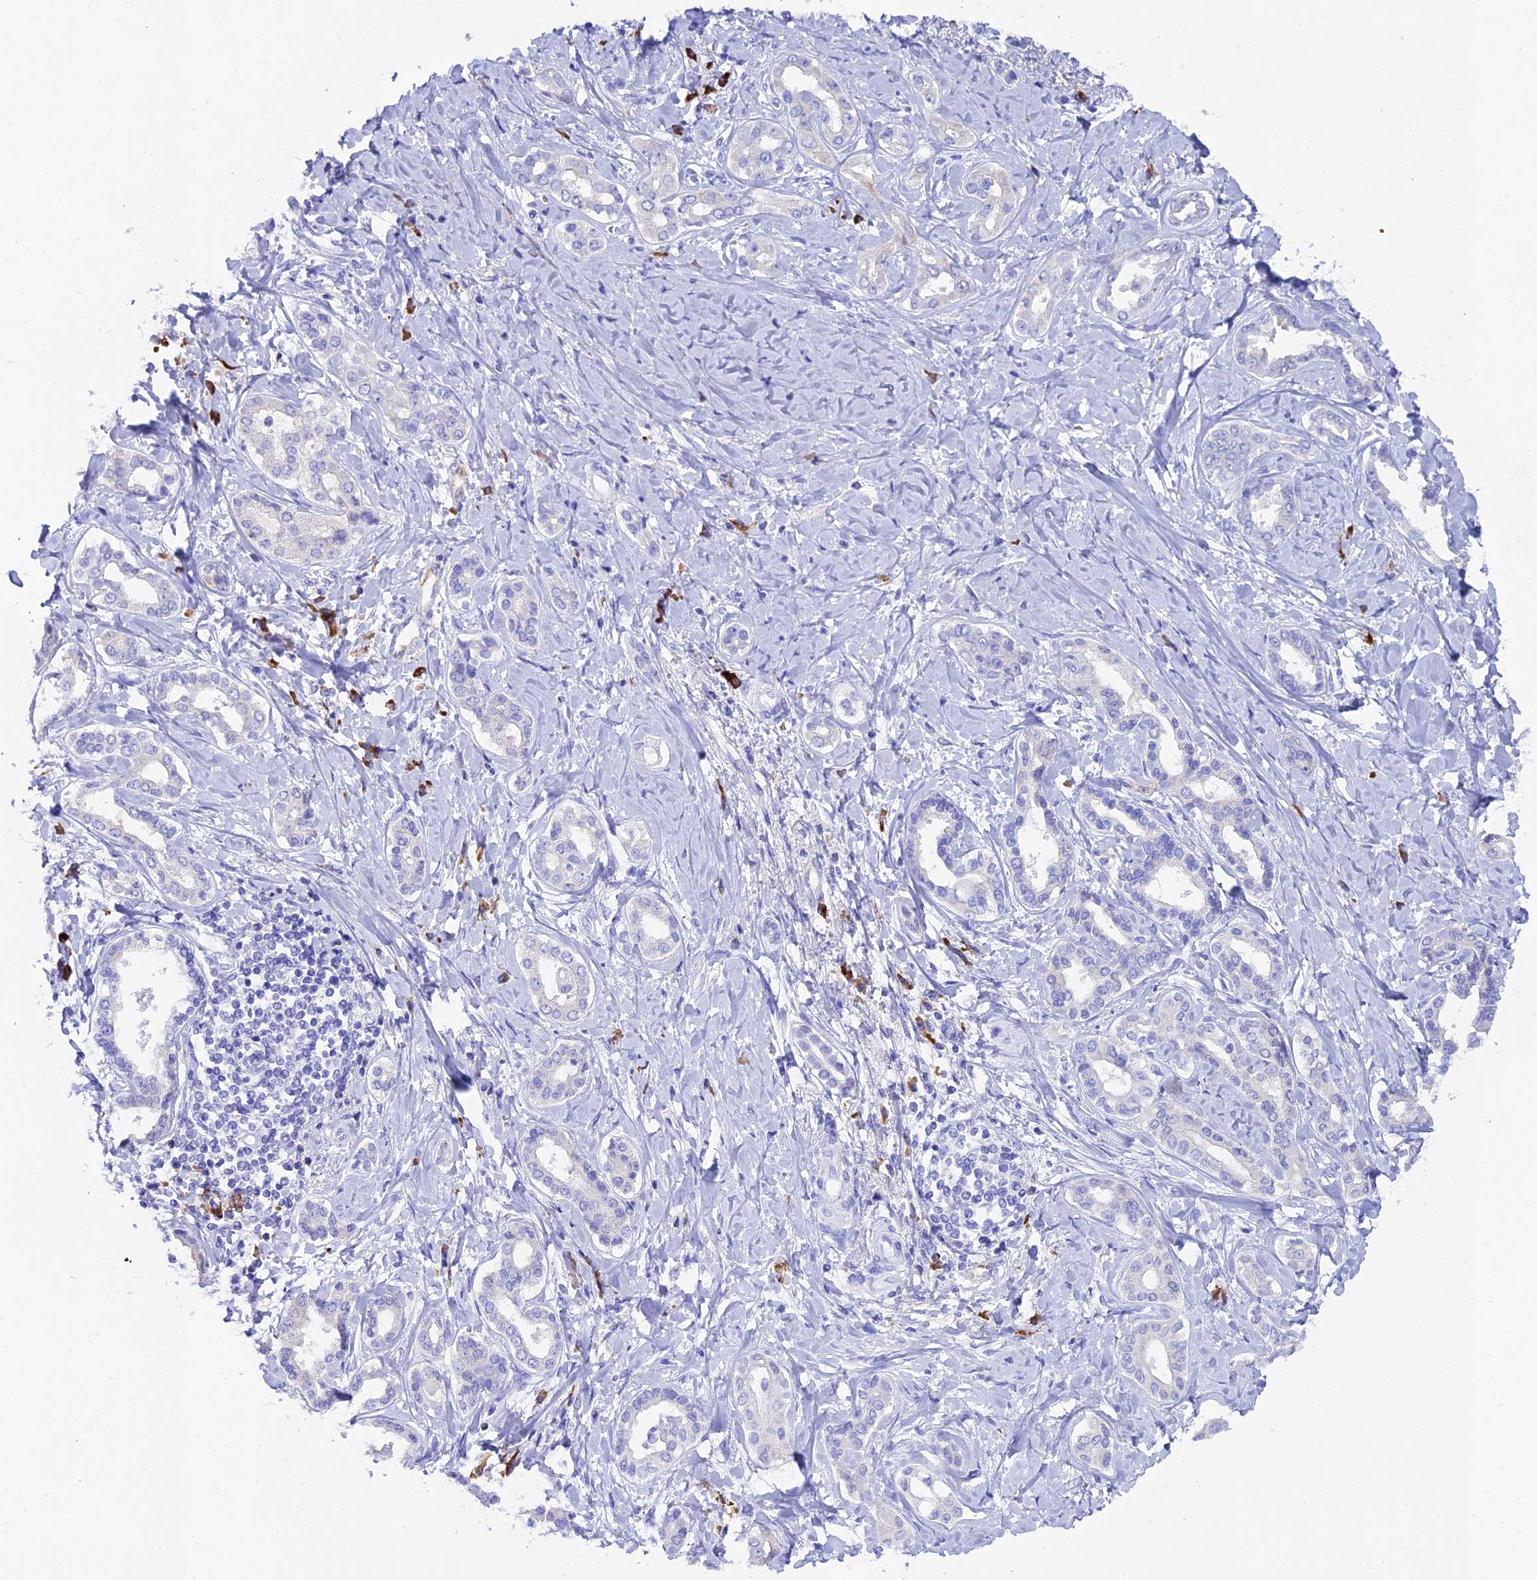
{"staining": {"intensity": "negative", "quantity": "none", "location": "none"}, "tissue": "liver cancer", "cell_type": "Tumor cells", "image_type": "cancer", "snomed": [{"axis": "morphology", "description": "Cholangiocarcinoma"}, {"axis": "topography", "description": "Liver"}], "caption": "Immunohistochemical staining of liver cancer (cholangiocarcinoma) reveals no significant expression in tumor cells.", "gene": "FKBP11", "patient": {"sex": "female", "age": 77}}